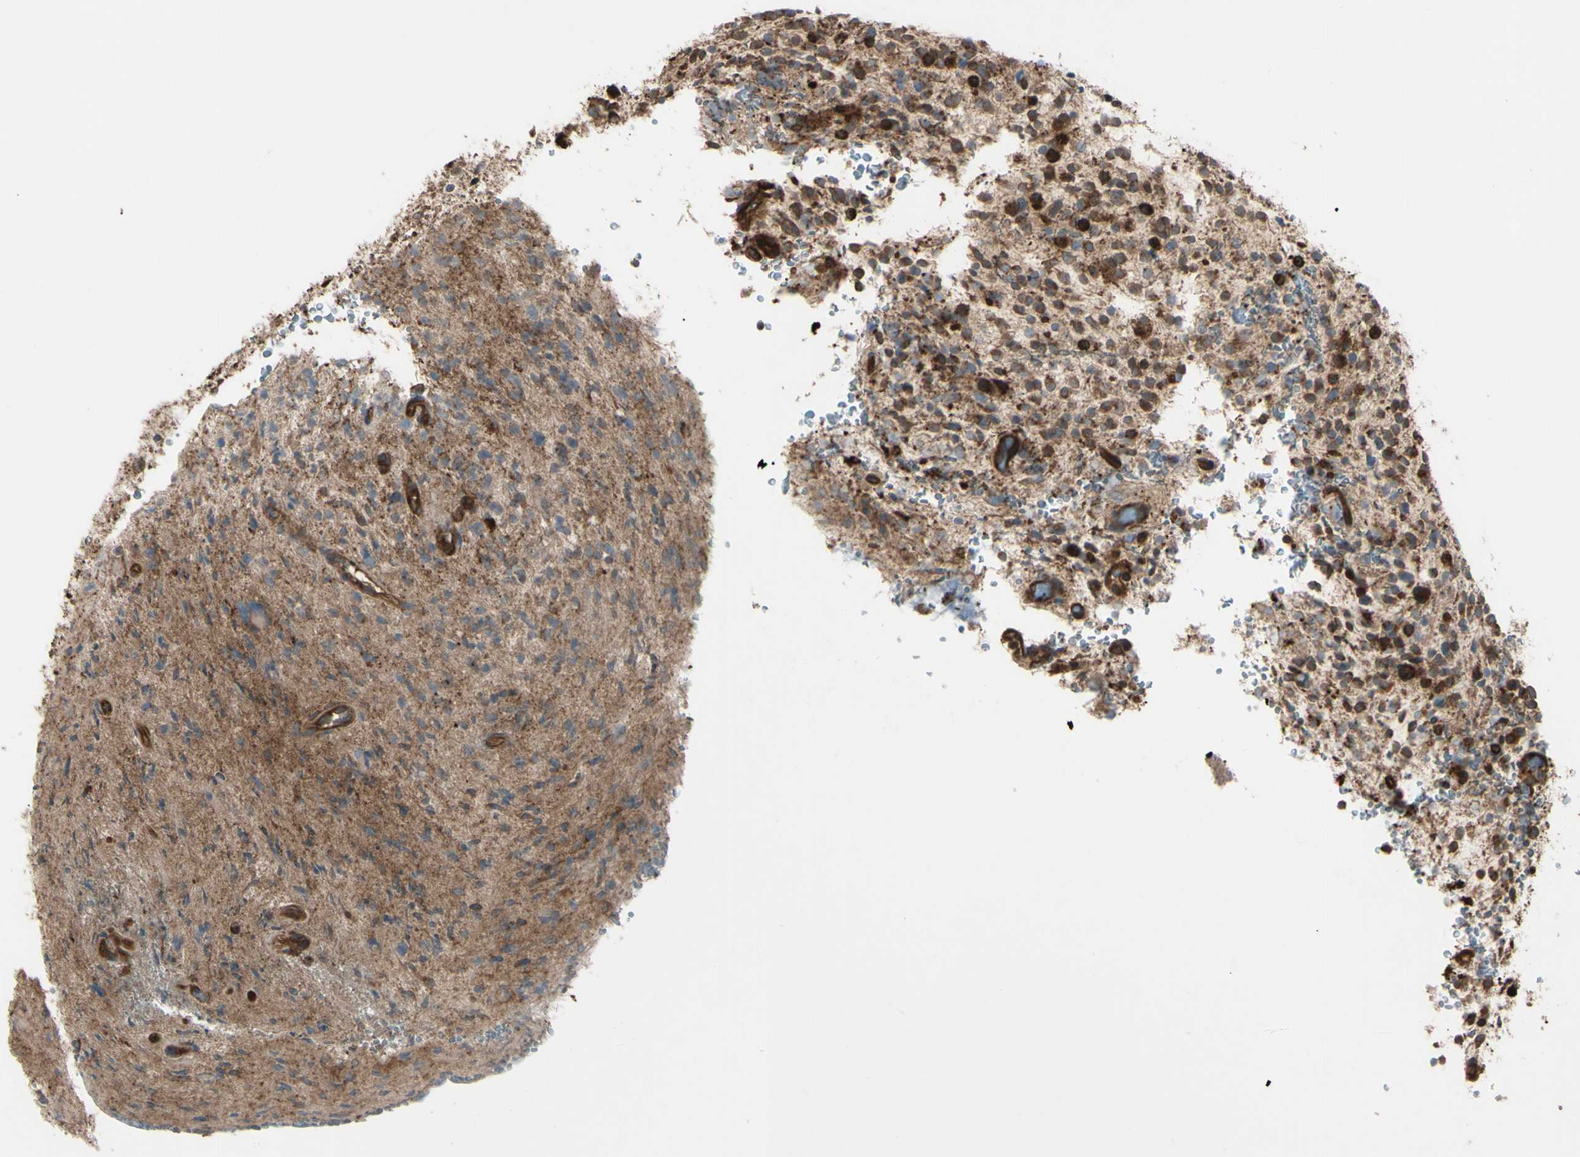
{"staining": {"intensity": "strong", "quantity": ">75%", "location": "cytoplasmic/membranous"}, "tissue": "glioma", "cell_type": "Tumor cells", "image_type": "cancer", "snomed": [{"axis": "morphology", "description": "Glioma, malignant, High grade"}, {"axis": "topography", "description": "Brain"}], "caption": "Immunohistochemical staining of human malignant high-grade glioma reveals high levels of strong cytoplasmic/membranous protein expression in about >75% of tumor cells. (brown staining indicates protein expression, while blue staining denotes nuclei).", "gene": "PTPN12", "patient": {"sex": "male", "age": 48}}